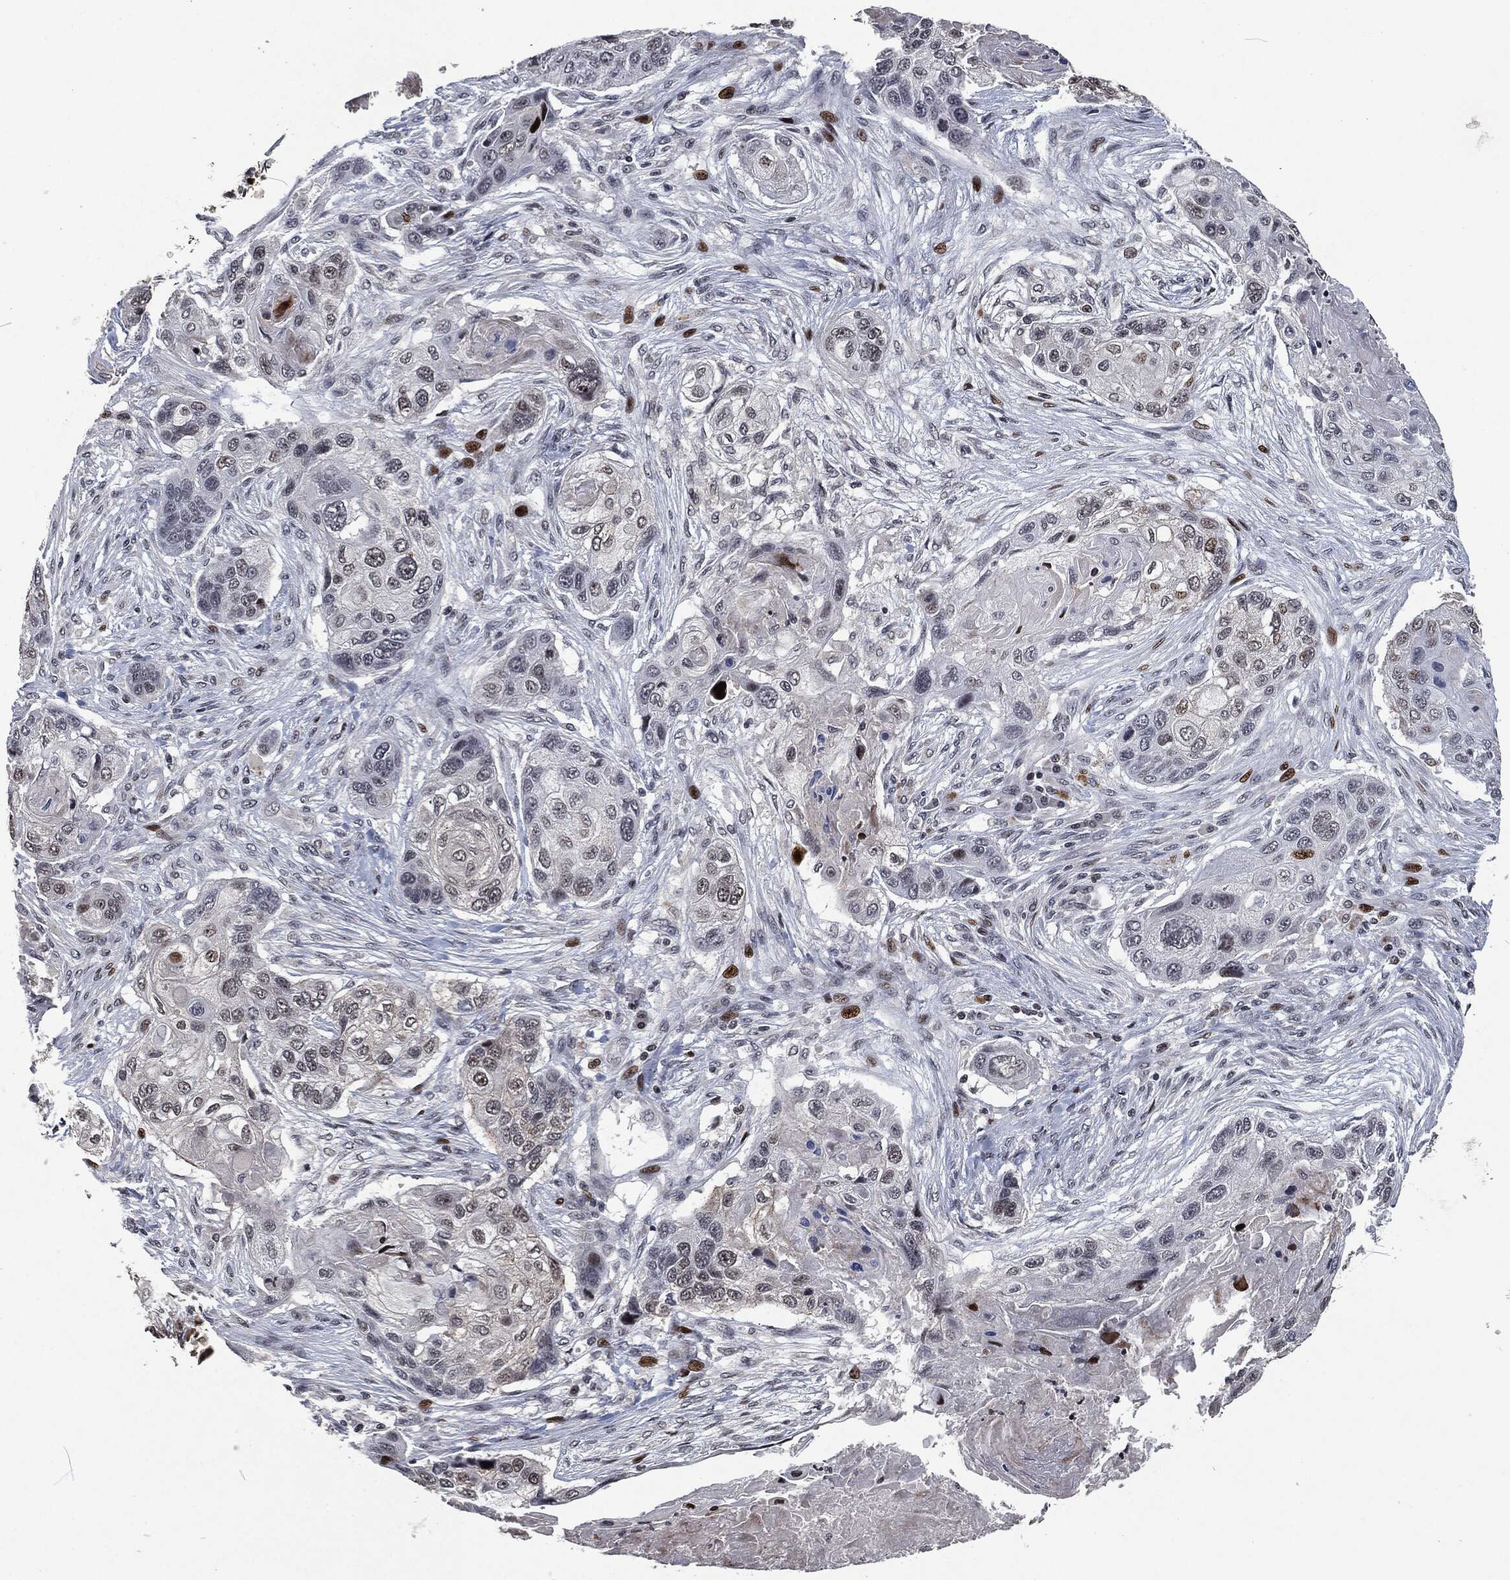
{"staining": {"intensity": "negative", "quantity": "none", "location": "none"}, "tissue": "lung cancer", "cell_type": "Tumor cells", "image_type": "cancer", "snomed": [{"axis": "morphology", "description": "Normal tissue, NOS"}, {"axis": "morphology", "description": "Squamous cell carcinoma, NOS"}, {"axis": "topography", "description": "Bronchus"}, {"axis": "topography", "description": "Lung"}], "caption": "There is no significant positivity in tumor cells of lung cancer.", "gene": "EGFR", "patient": {"sex": "male", "age": 69}}